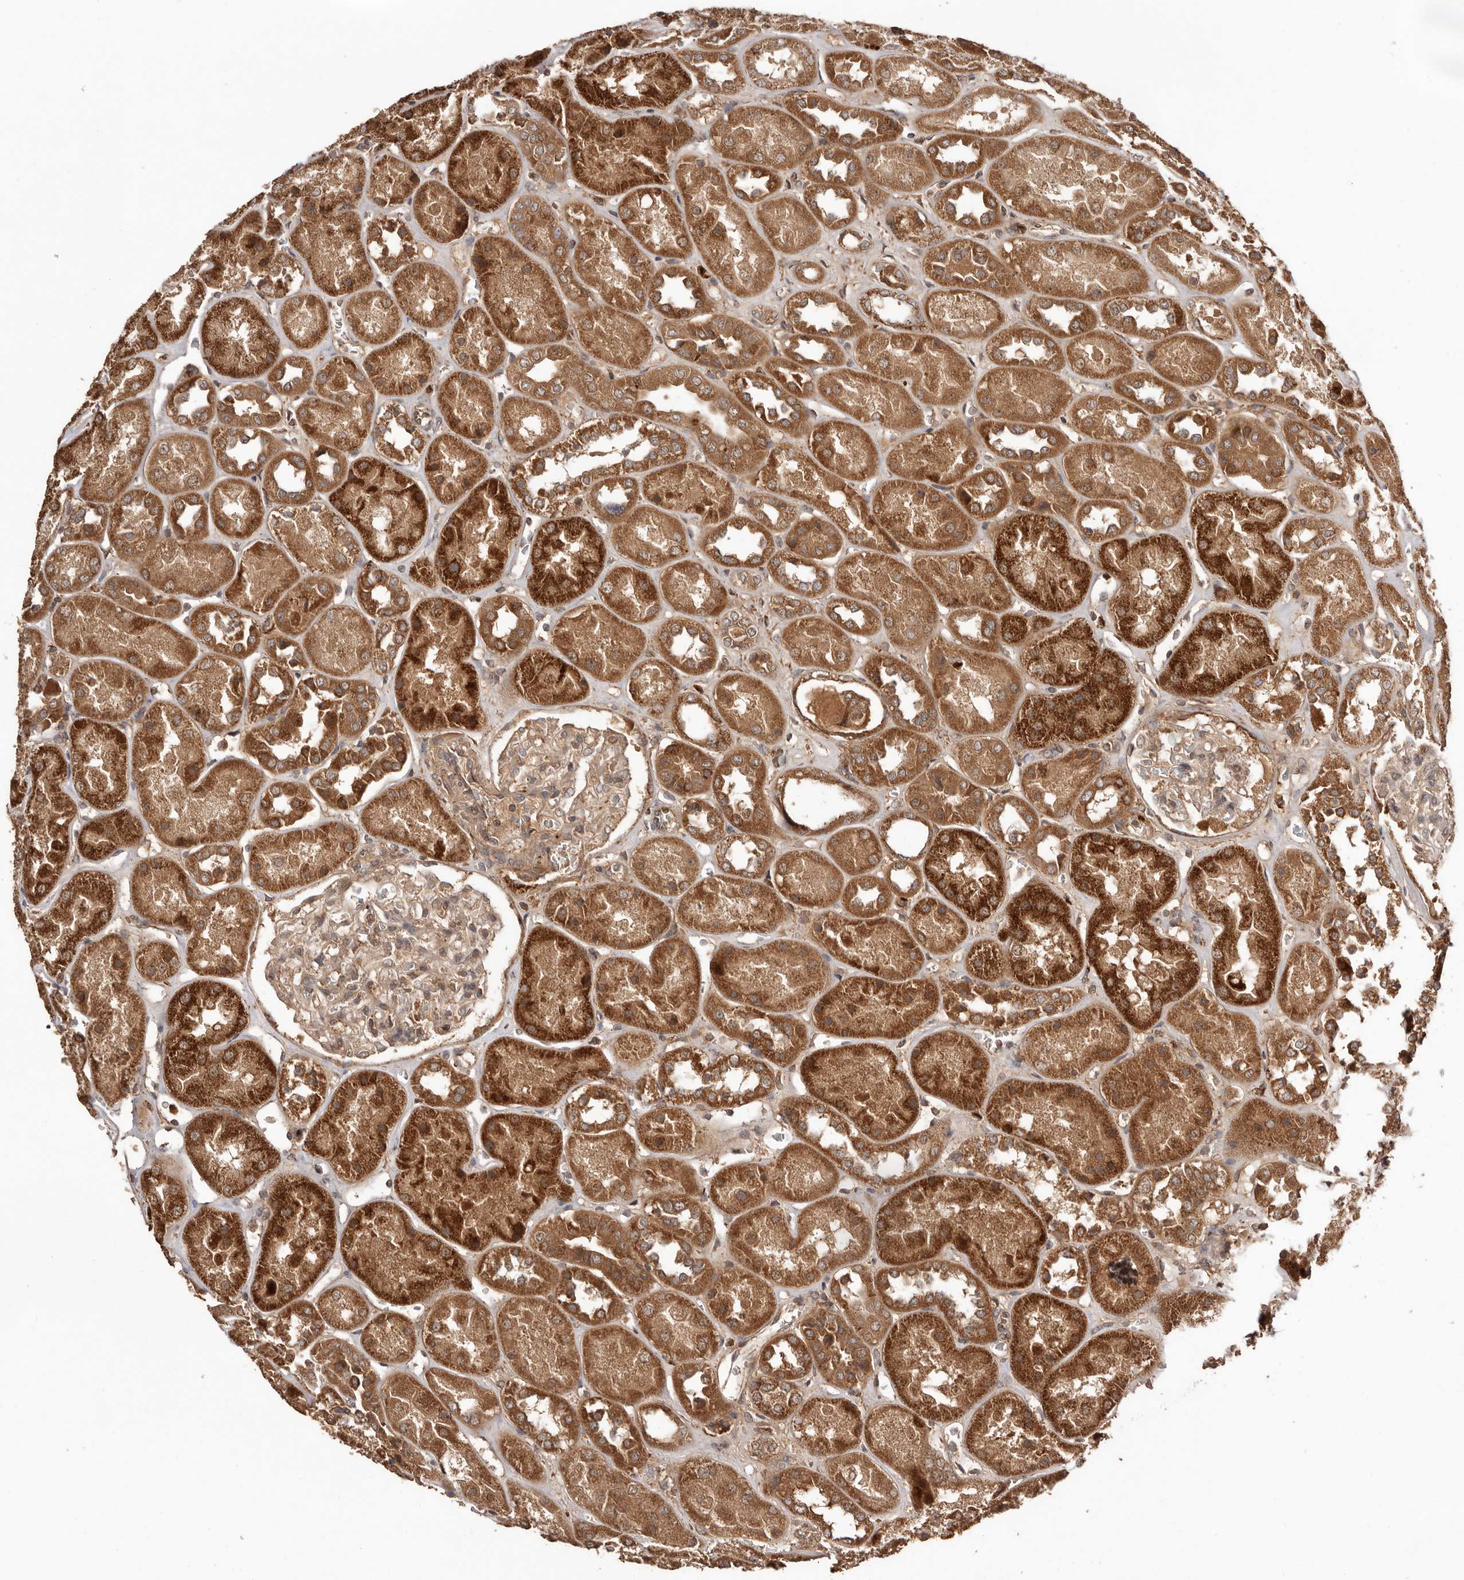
{"staining": {"intensity": "weak", "quantity": ">75%", "location": "cytoplasmic/membranous"}, "tissue": "kidney", "cell_type": "Cells in glomeruli", "image_type": "normal", "snomed": [{"axis": "morphology", "description": "Normal tissue, NOS"}, {"axis": "topography", "description": "Kidney"}], "caption": "The photomicrograph shows a brown stain indicating the presence of a protein in the cytoplasmic/membranous of cells in glomeruli in kidney.", "gene": "RWDD1", "patient": {"sex": "male", "age": 70}}